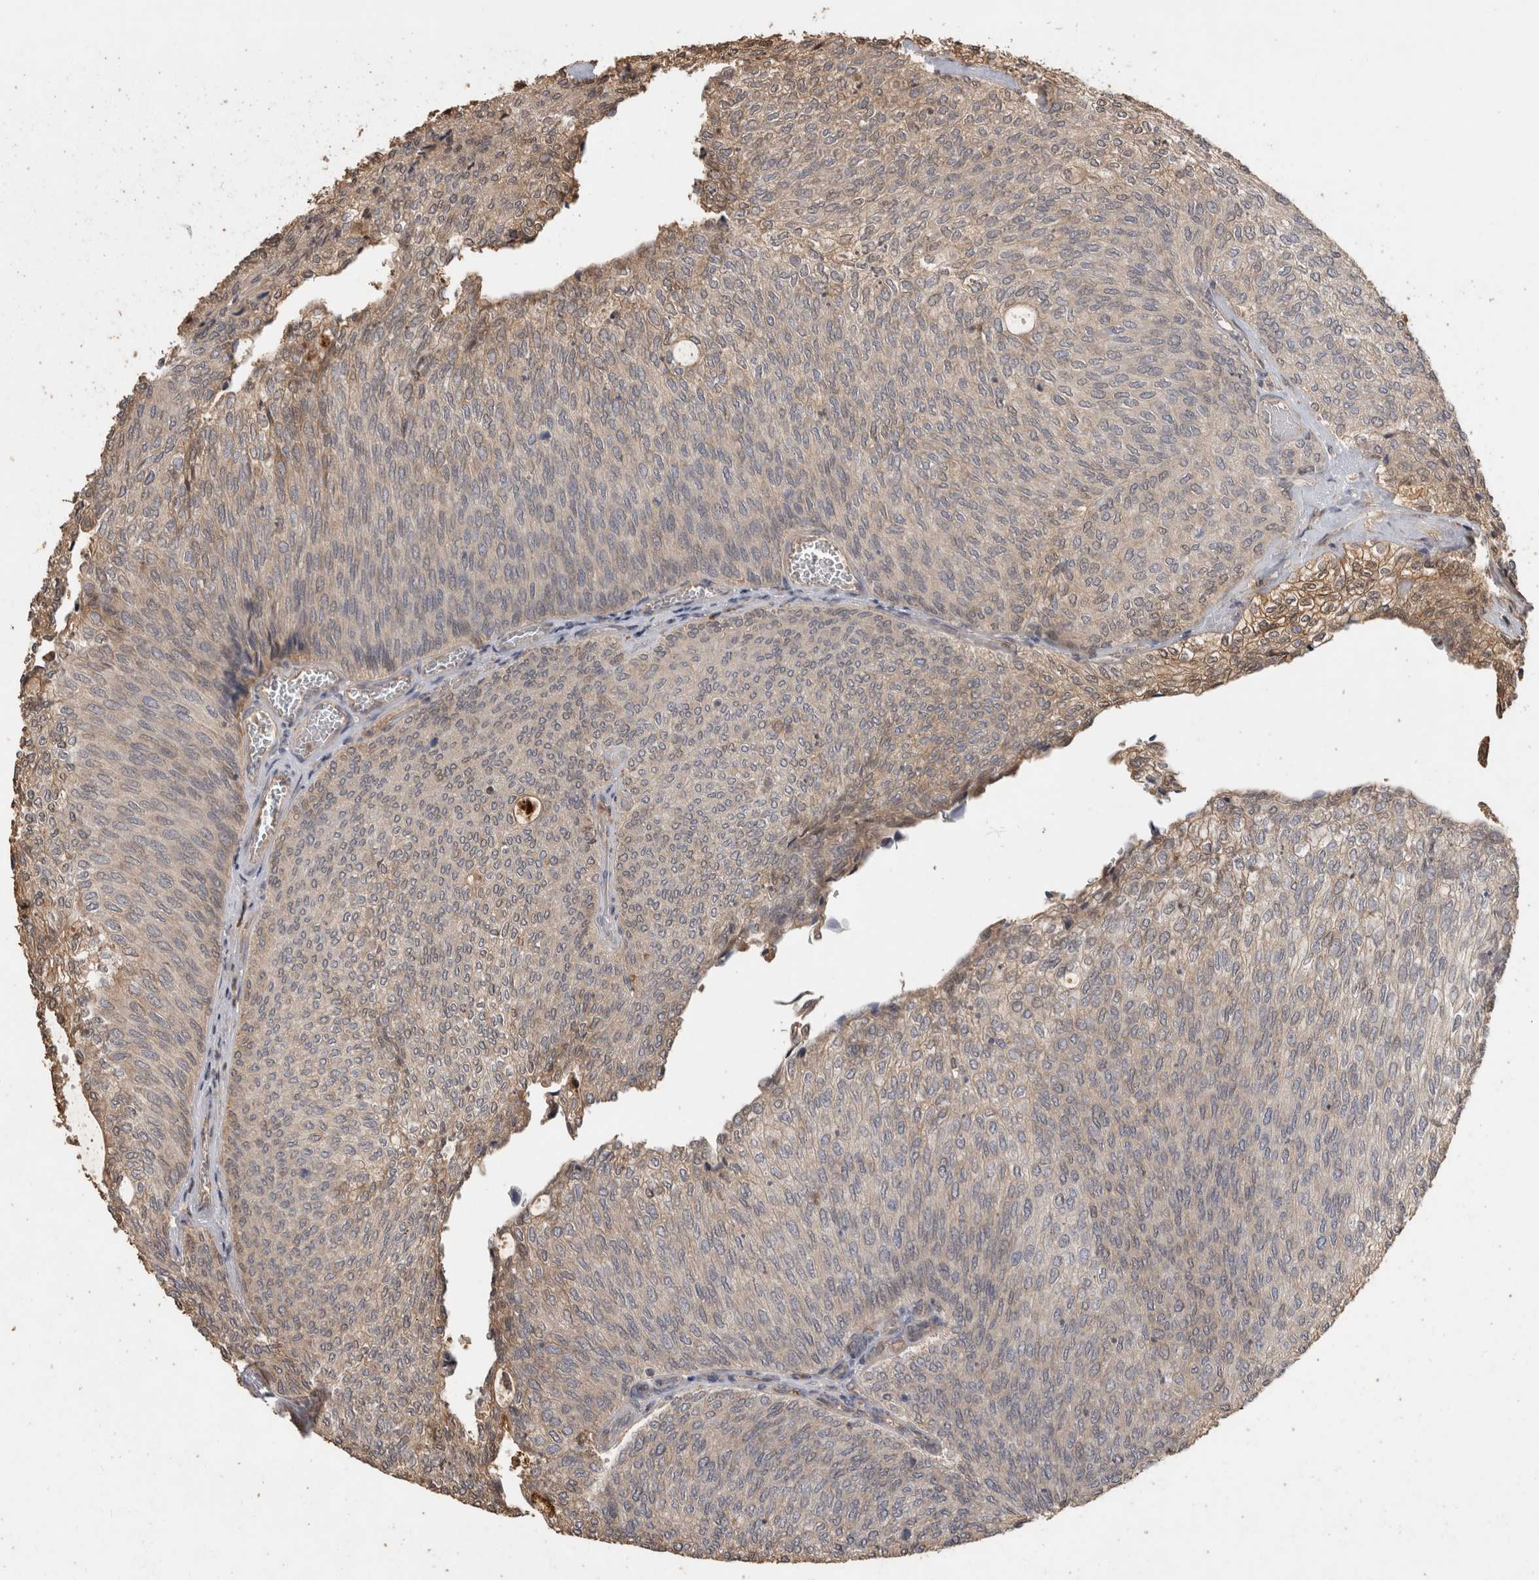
{"staining": {"intensity": "weak", "quantity": "25%-75%", "location": "cytoplasmic/membranous"}, "tissue": "urothelial cancer", "cell_type": "Tumor cells", "image_type": "cancer", "snomed": [{"axis": "morphology", "description": "Urothelial carcinoma, Low grade"}, {"axis": "topography", "description": "Urinary bladder"}], "caption": "Protein expression analysis of human urothelial cancer reveals weak cytoplasmic/membranous positivity in approximately 25%-75% of tumor cells.", "gene": "RHPN1", "patient": {"sex": "female", "age": 79}}